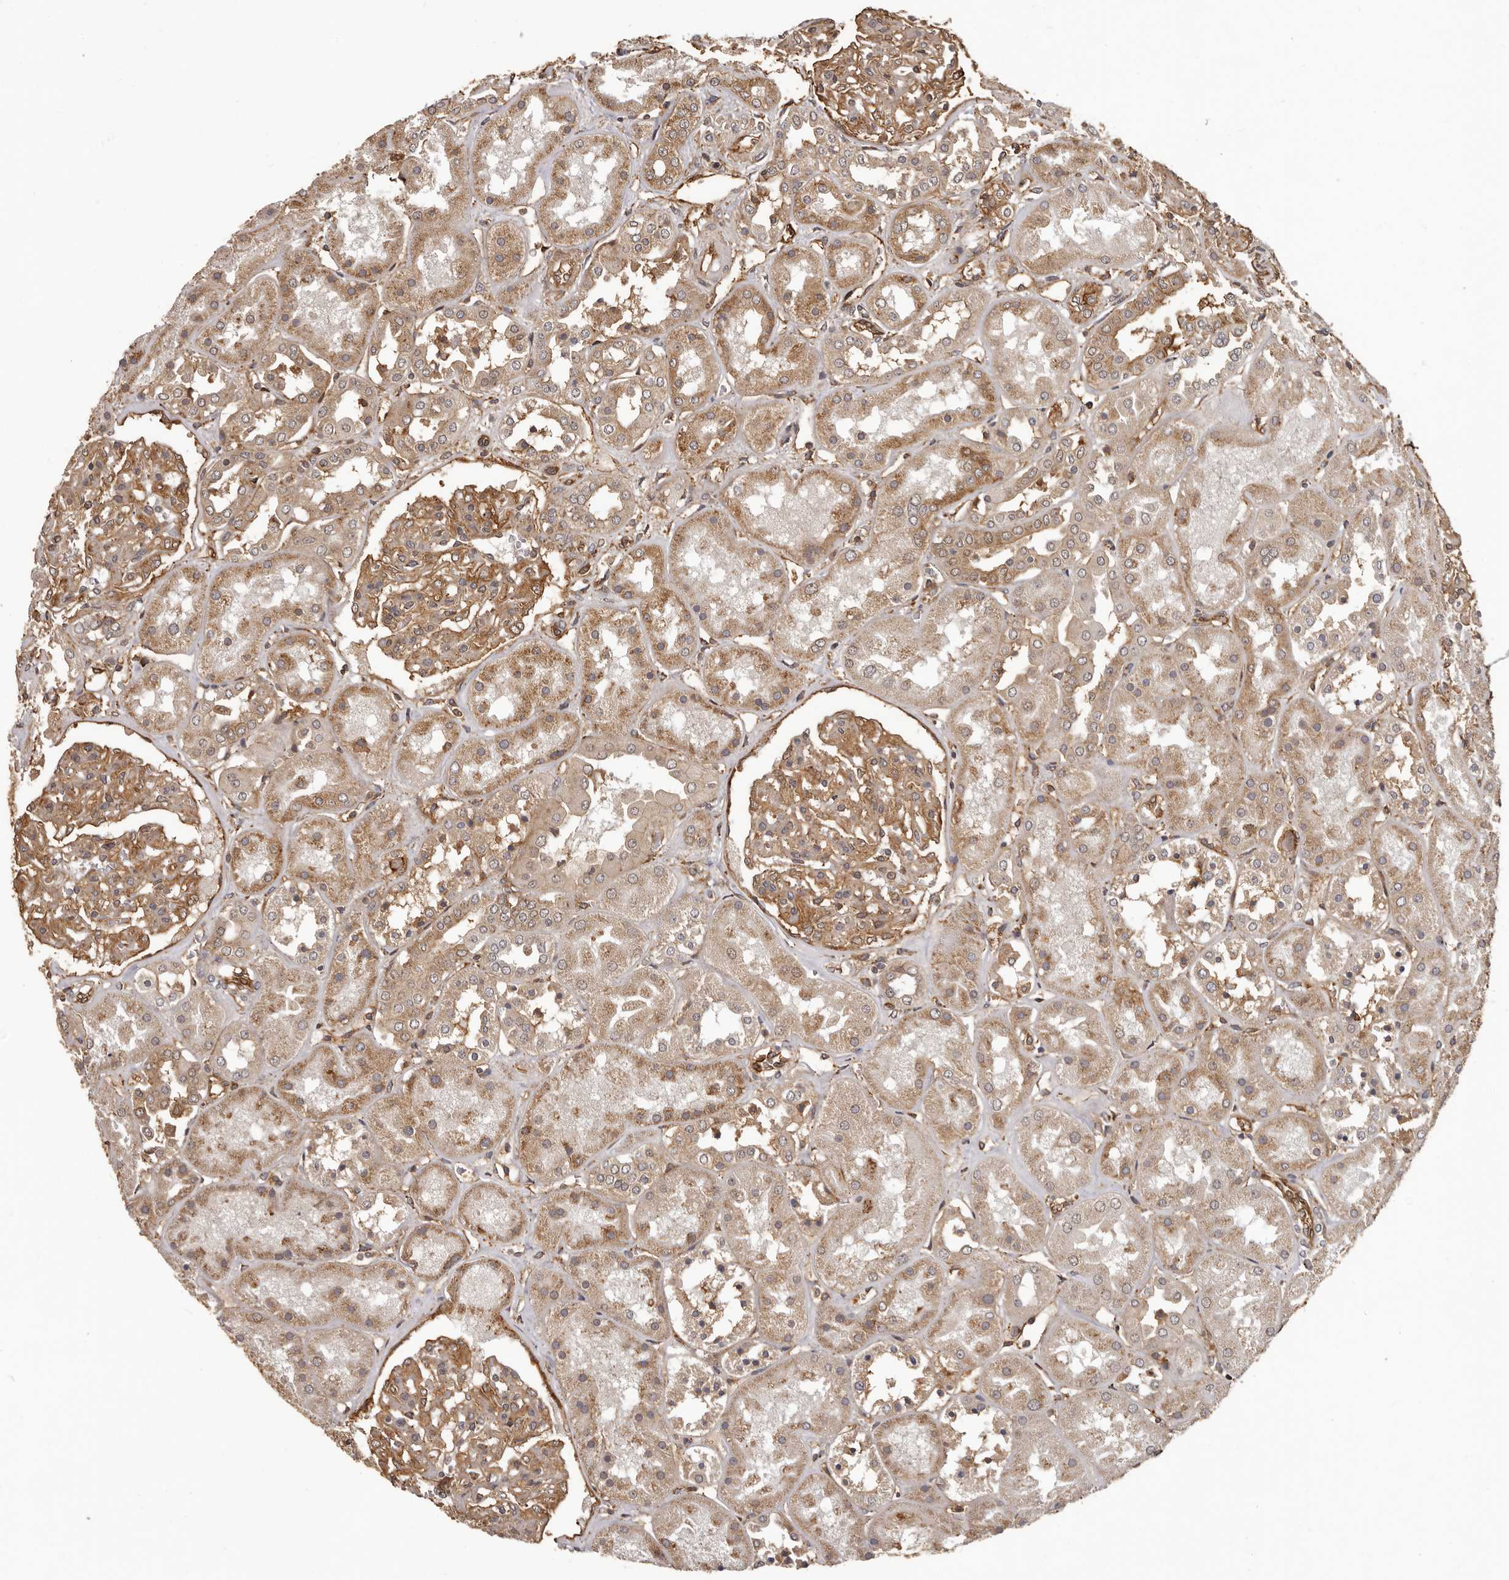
{"staining": {"intensity": "moderate", "quantity": ">75%", "location": "cytoplasmic/membranous"}, "tissue": "kidney", "cell_type": "Cells in glomeruli", "image_type": "normal", "snomed": [{"axis": "morphology", "description": "Normal tissue, NOS"}, {"axis": "topography", "description": "Kidney"}], "caption": "A photomicrograph of human kidney stained for a protein reveals moderate cytoplasmic/membranous brown staining in cells in glomeruli. (Stains: DAB in brown, nuclei in blue, Microscopy: brightfield microscopy at high magnification).", "gene": "SLITRK6", "patient": {"sex": "male", "age": 70}}